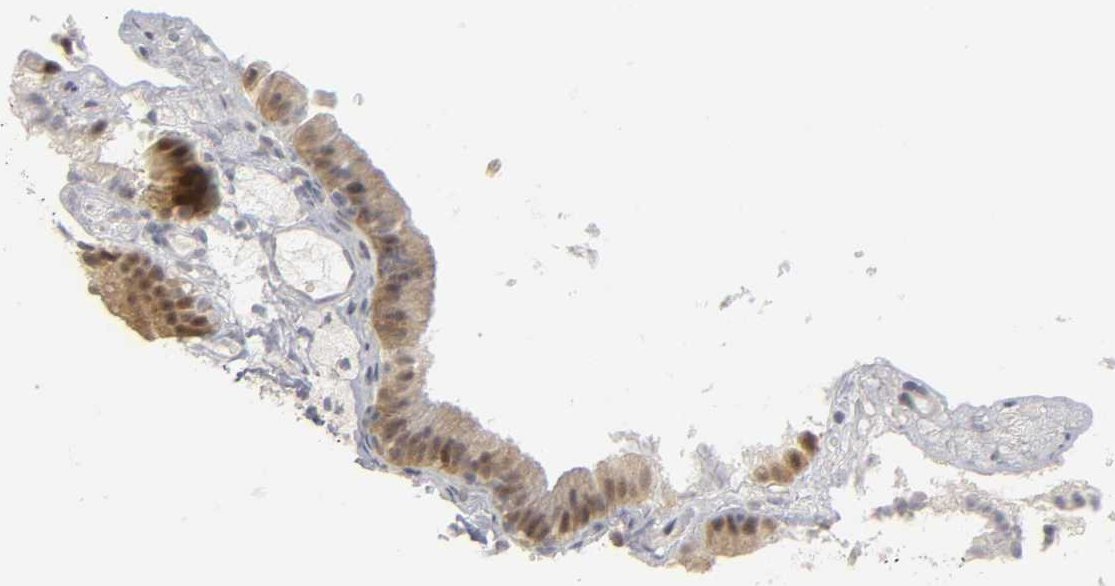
{"staining": {"intensity": "weak", "quantity": "25%-75%", "location": "cytoplasmic/membranous,nuclear"}, "tissue": "gallbladder", "cell_type": "Glandular cells", "image_type": "normal", "snomed": [{"axis": "morphology", "description": "Normal tissue, NOS"}, {"axis": "topography", "description": "Gallbladder"}], "caption": "Protein analysis of unremarkable gallbladder reveals weak cytoplasmic/membranous,nuclear positivity in approximately 25%-75% of glandular cells. The protein is stained brown, and the nuclei are stained in blue (DAB IHC with brightfield microscopy, high magnification).", "gene": "PDLIM3", "patient": {"sex": "female", "age": 24}}